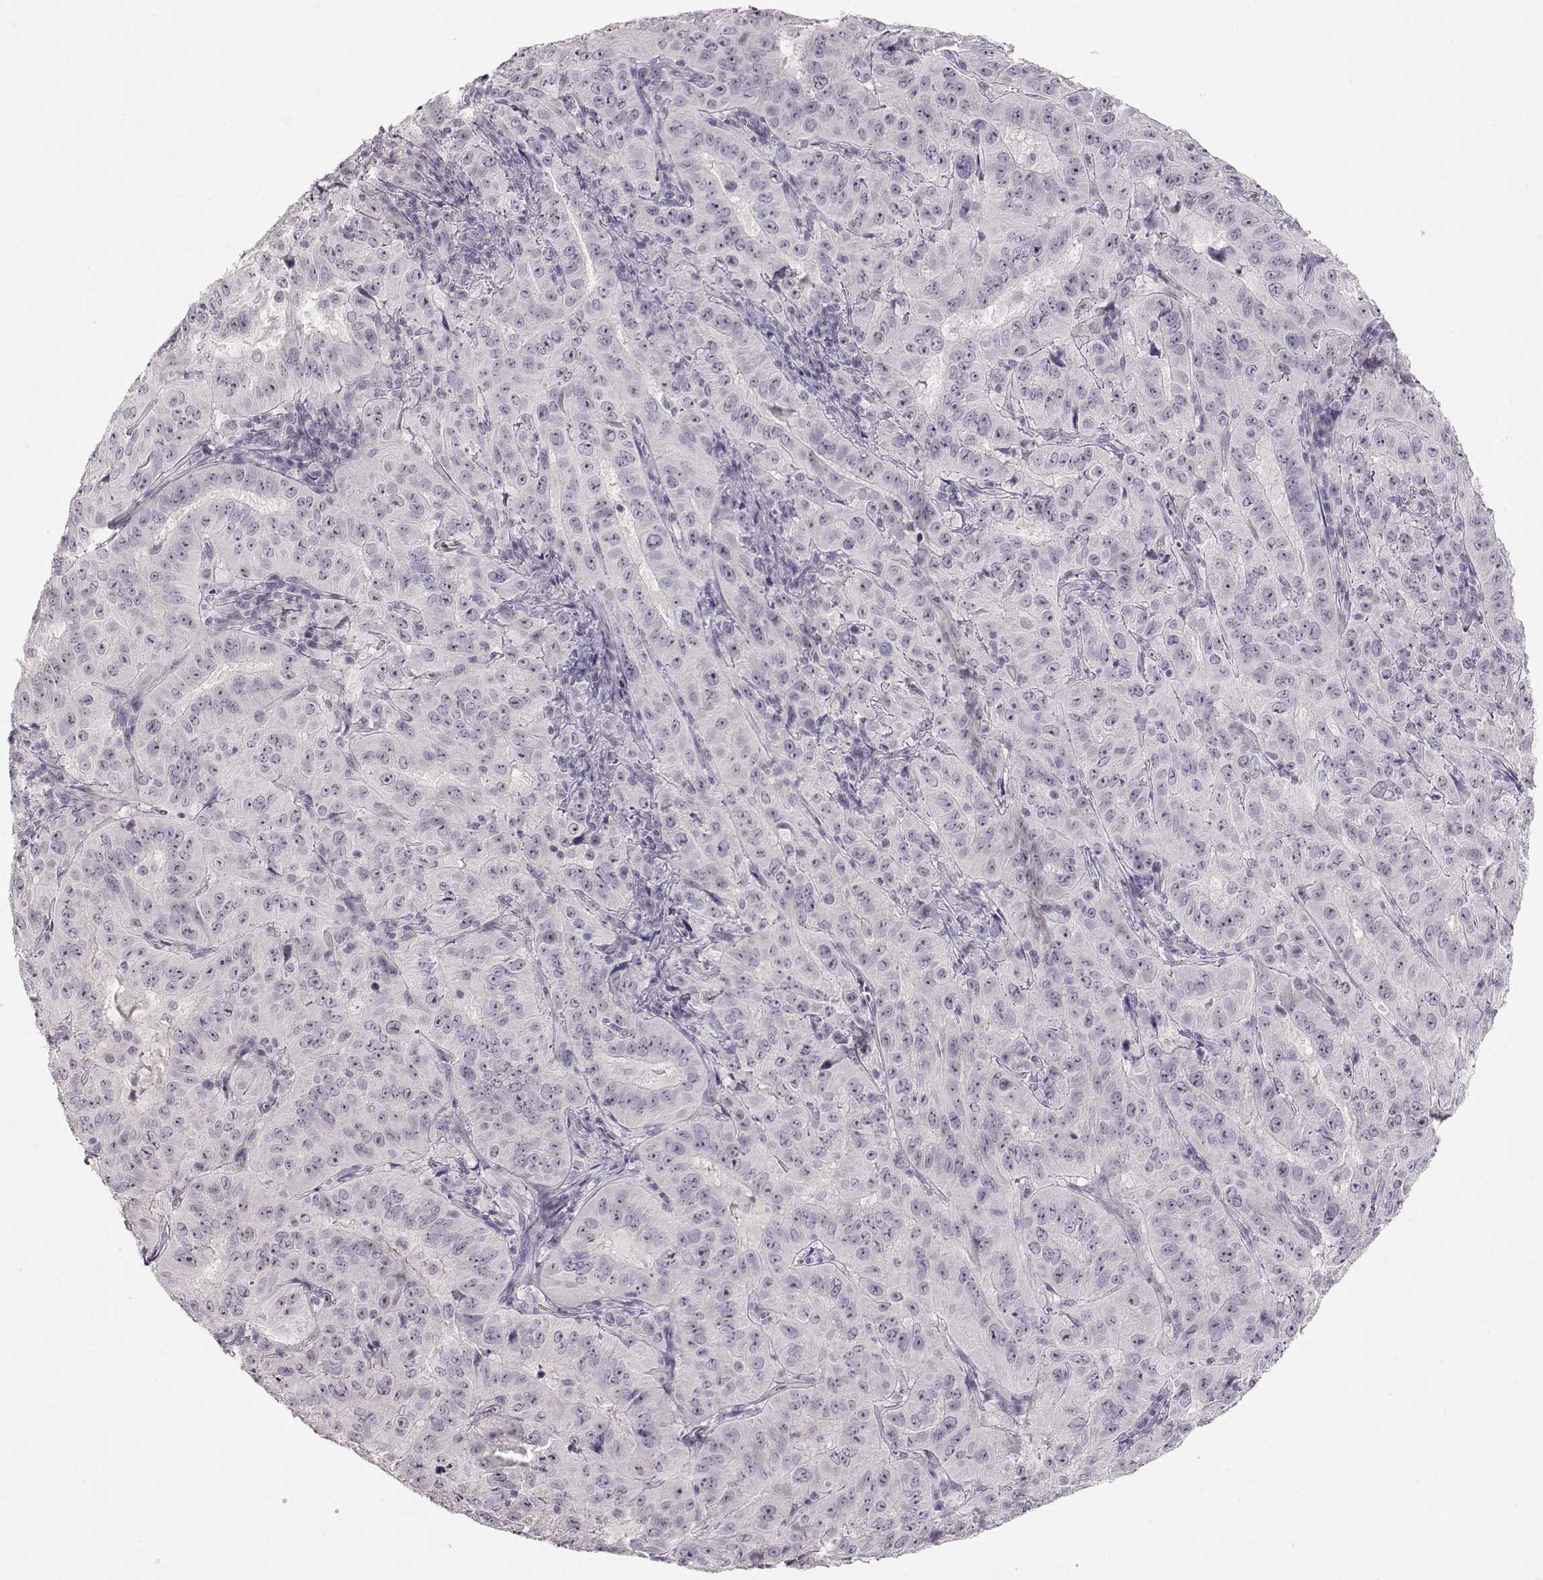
{"staining": {"intensity": "negative", "quantity": "none", "location": "none"}, "tissue": "pancreatic cancer", "cell_type": "Tumor cells", "image_type": "cancer", "snomed": [{"axis": "morphology", "description": "Adenocarcinoma, NOS"}, {"axis": "topography", "description": "Pancreas"}], "caption": "Immunohistochemical staining of pancreatic cancer displays no significant expression in tumor cells.", "gene": "FAM205A", "patient": {"sex": "male", "age": 63}}